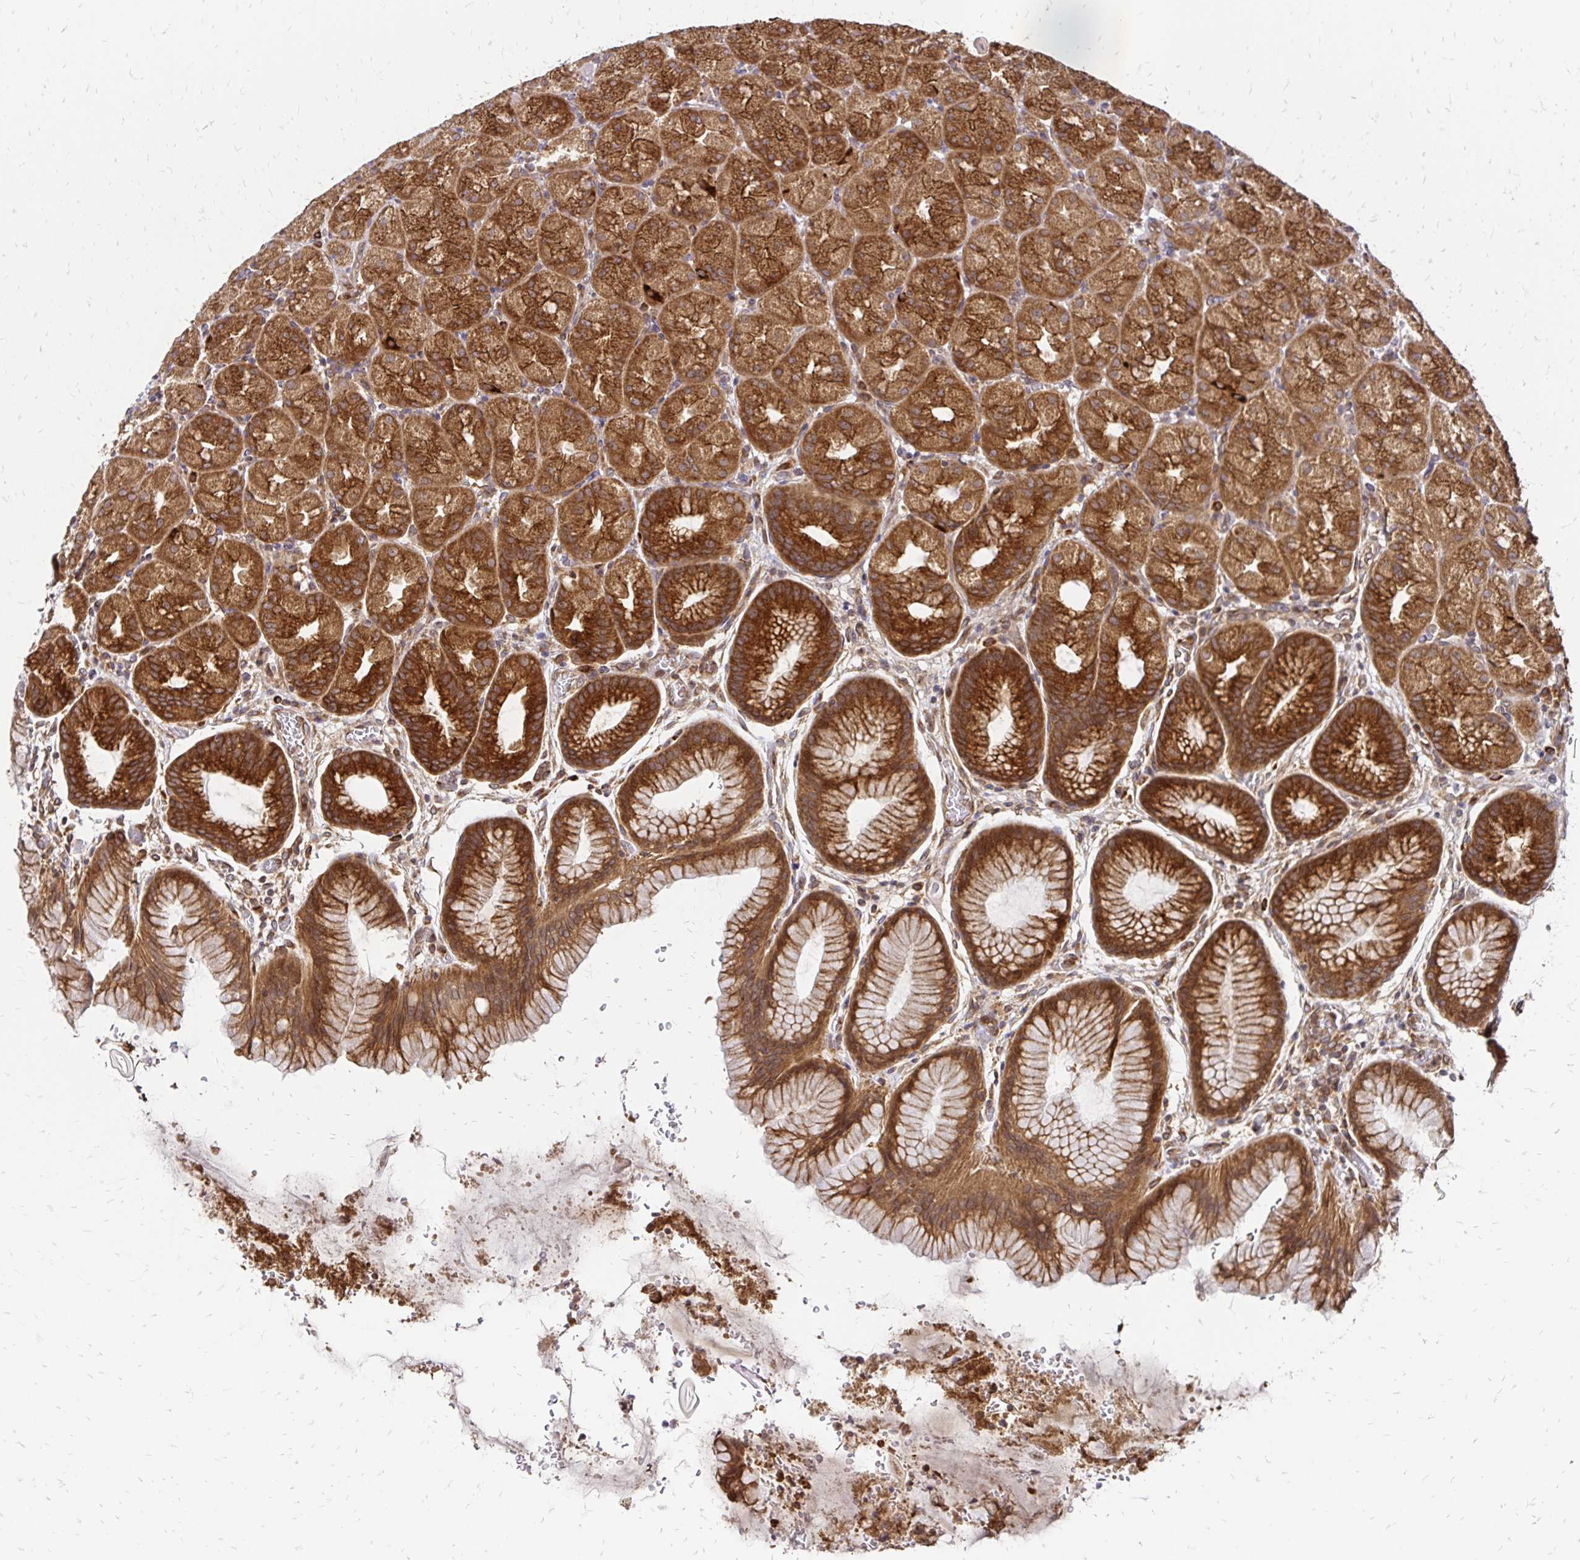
{"staining": {"intensity": "strong", "quantity": ">75%", "location": "cytoplasmic/membranous"}, "tissue": "stomach", "cell_type": "Glandular cells", "image_type": "normal", "snomed": [{"axis": "morphology", "description": "Normal tissue, NOS"}, {"axis": "topography", "description": "Stomach, upper"}, {"axis": "topography", "description": "Stomach"}], "caption": "A brown stain shows strong cytoplasmic/membranous positivity of a protein in glandular cells of normal human stomach. The staining is performed using DAB brown chromogen to label protein expression. The nuclei are counter-stained blue using hematoxylin.", "gene": "ZW10", "patient": {"sex": "male", "age": 48}}